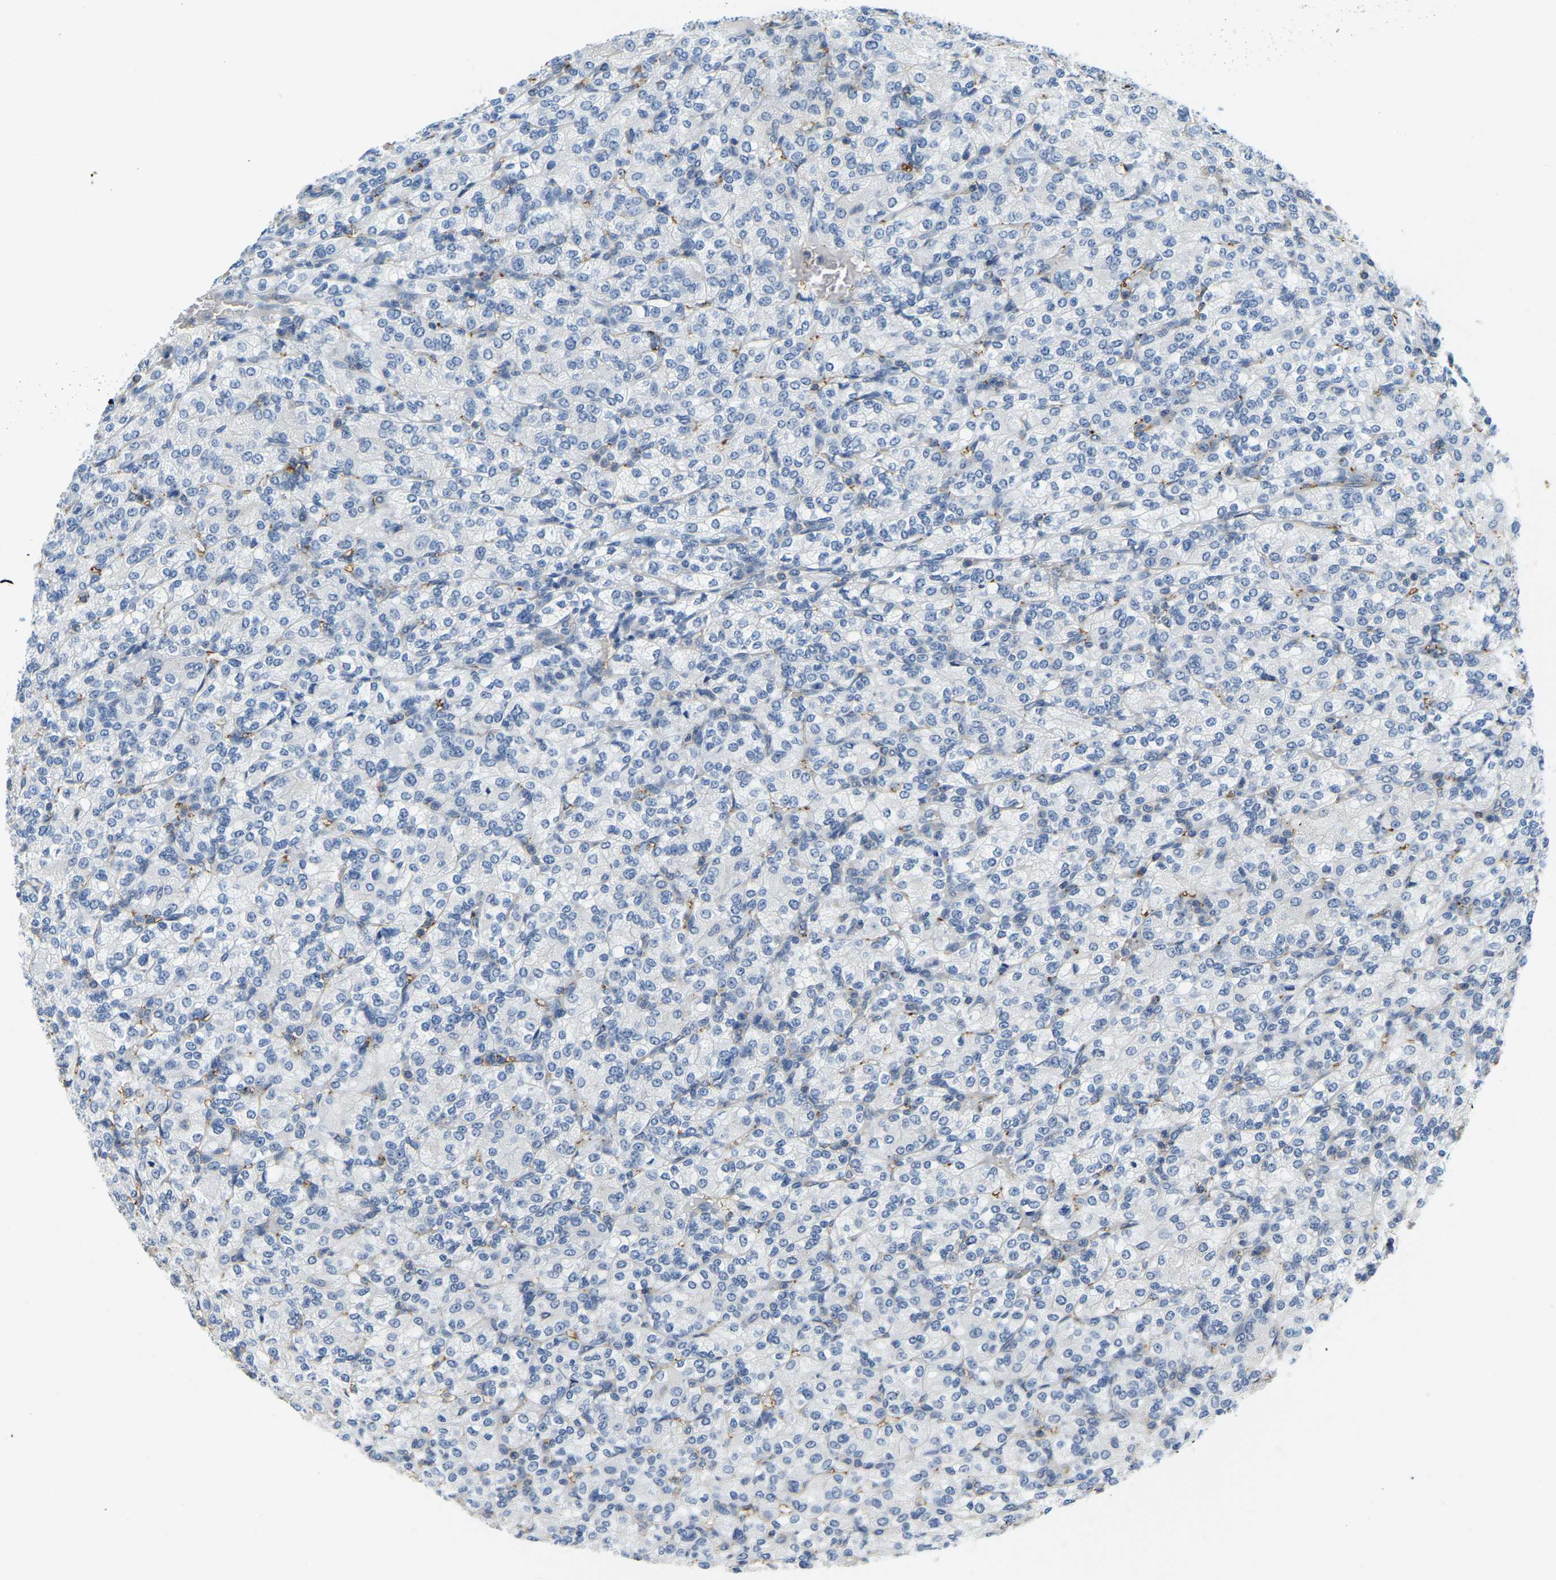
{"staining": {"intensity": "negative", "quantity": "none", "location": "none"}, "tissue": "renal cancer", "cell_type": "Tumor cells", "image_type": "cancer", "snomed": [{"axis": "morphology", "description": "Adenocarcinoma, NOS"}, {"axis": "topography", "description": "Kidney"}], "caption": "Tumor cells show no significant positivity in renal adenocarcinoma.", "gene": "RRP1", "patient": {"sex": "male", "age": 77}}